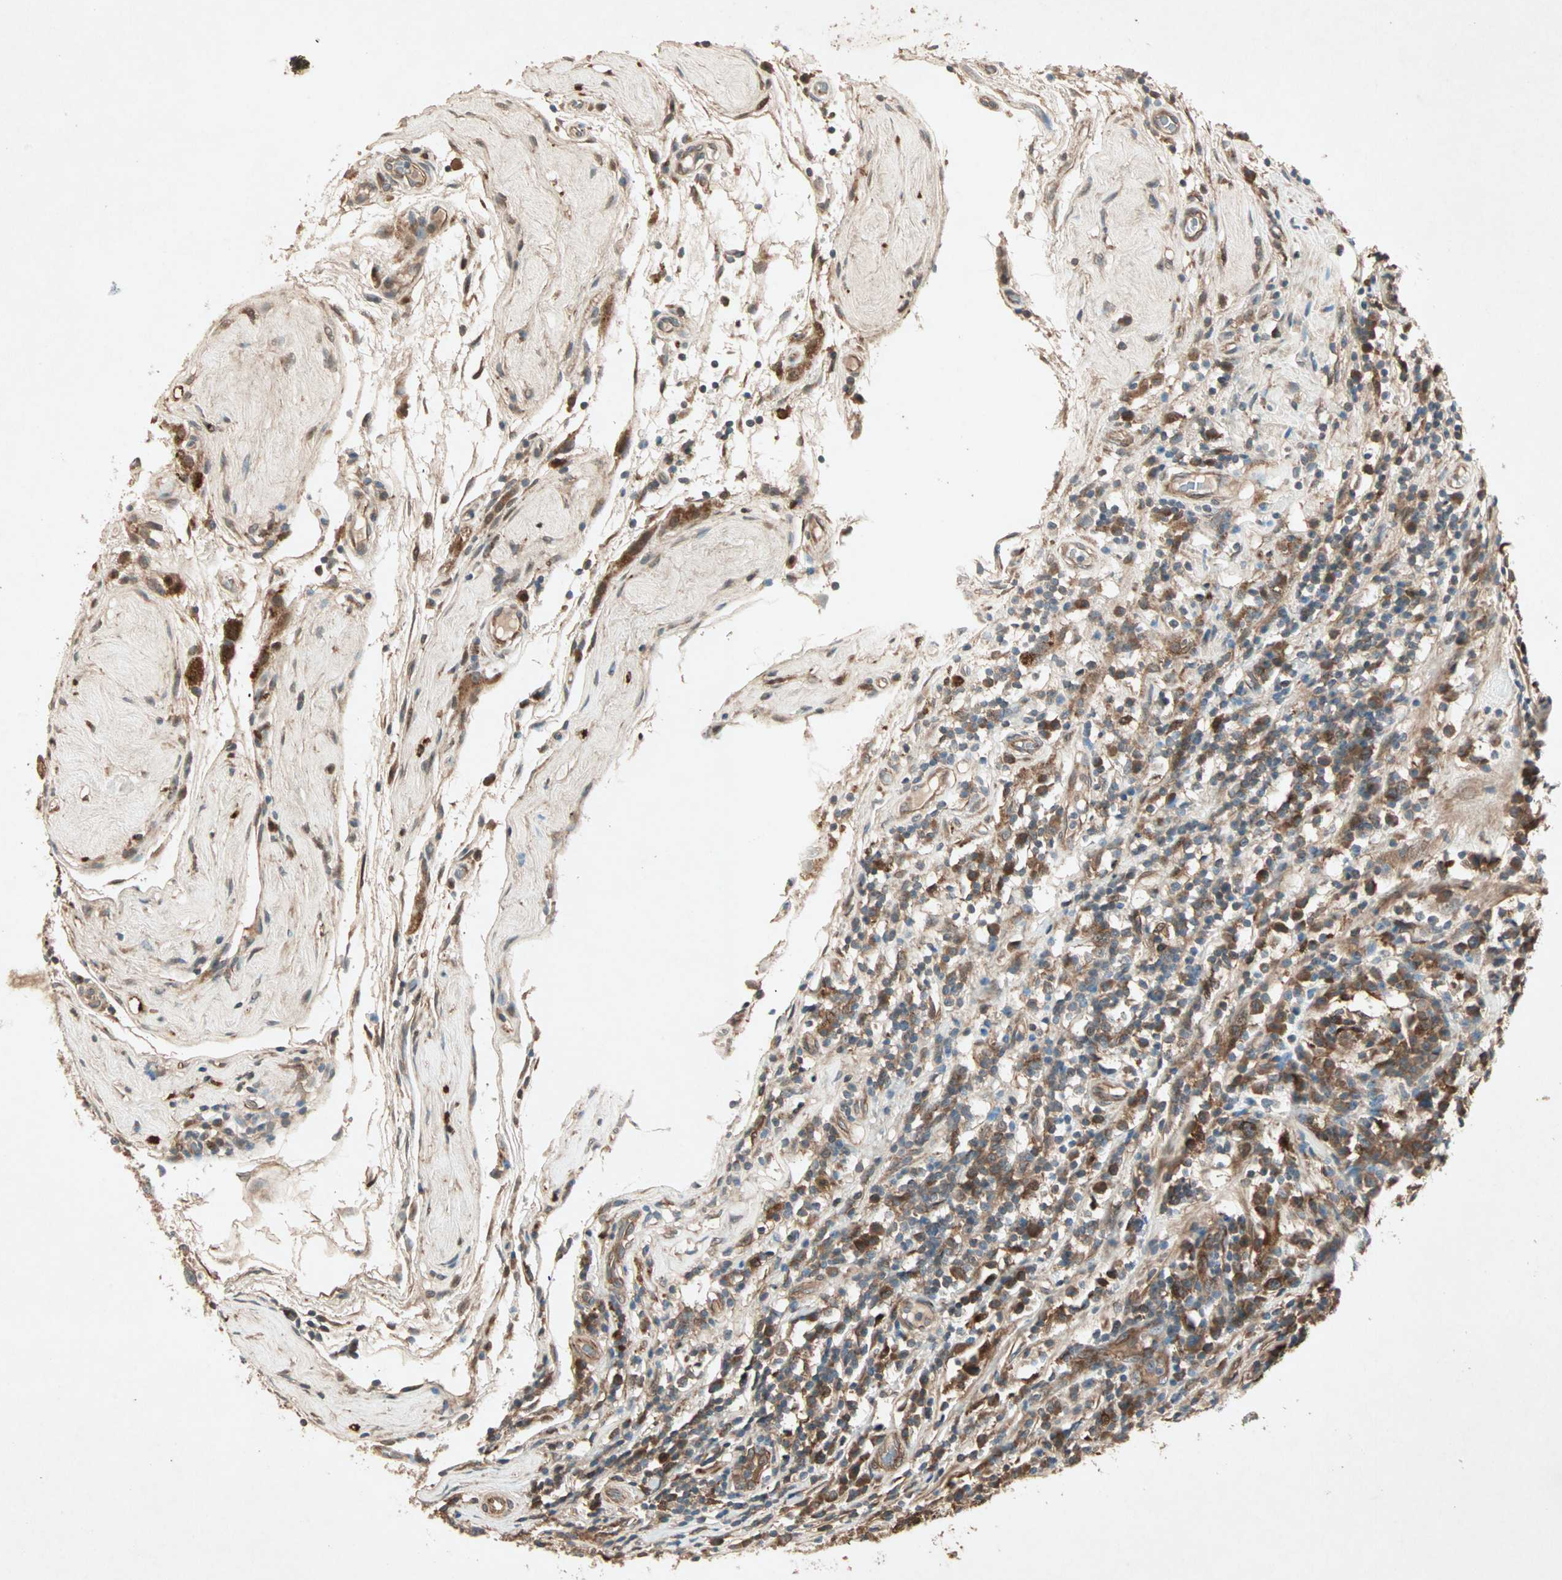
{"staining": {"intensity": "moderate", "quantity": ">75%", "location": "cytoplasmic/membranous"}, "tissue": "testis cancer", "cell_type": "Tumor cells", "image_type": "cancer", "snomed": [{"axis": "morphology", "description": "Seminoma, NOS"}, {"axis": "topography", "description": "Testis"}], "caption": "Human testis cancer stained with a protein marker reveals moderate staining in tumor cells.", "gene": "SDSL", "patient": {"sex": "male", "age": 43}}